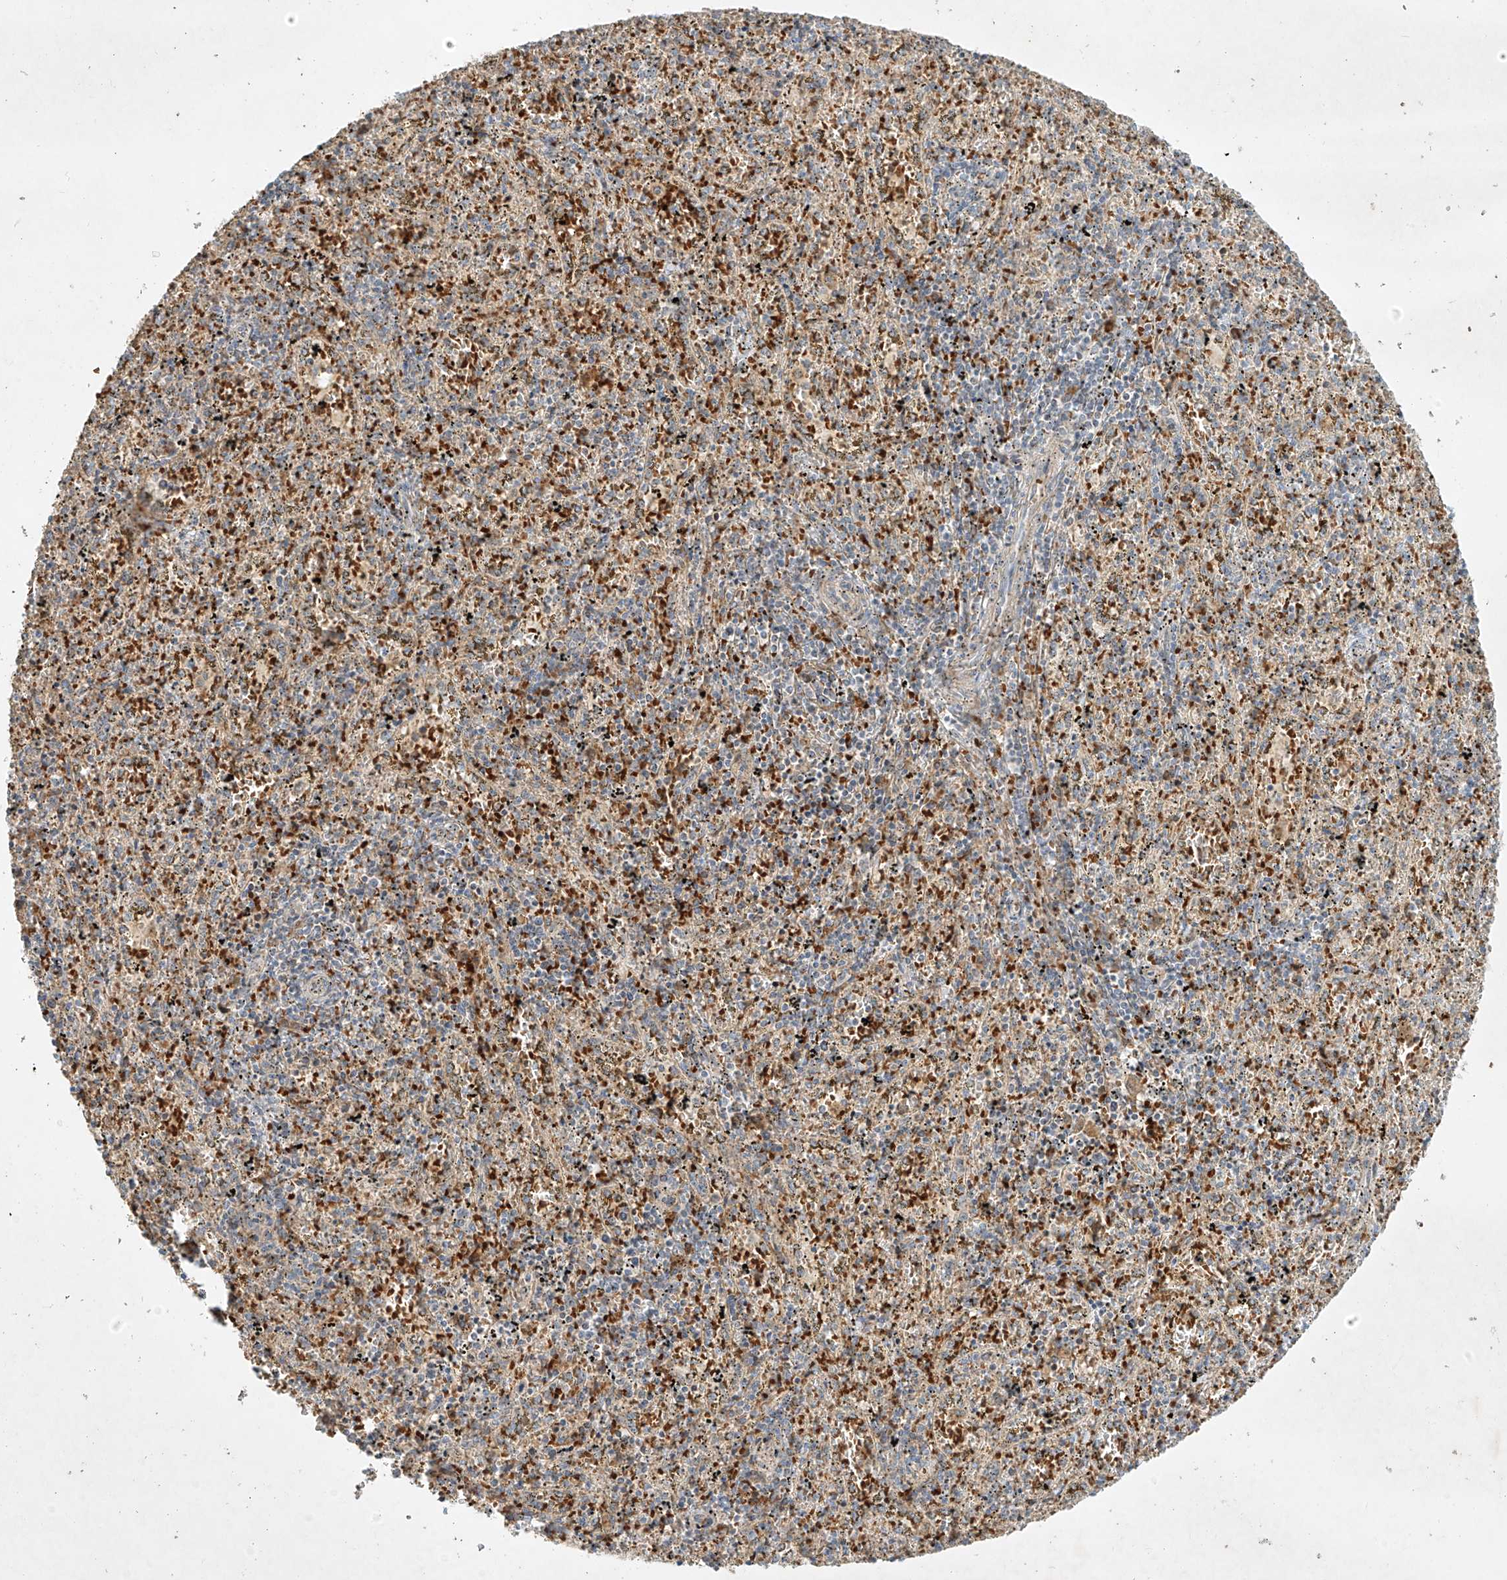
{"staining": {"intensity": "weak", "quantity": "<25%", "location": "cytoplasmic/membranous"}, "tissue": "spleen", "cell_type": "Cells in red pulp", "image_type": "normal", "snomed": [{"axis": "morphology", "description": "Normal tissue, NOS"}, {"axis": "topography", "description": "Spleen"}], "caption": "The image displays no significant expression in cells in red pulp of spleen.", "gene": "KPNA7", "patient": {"sex": "male", "age": 11}}